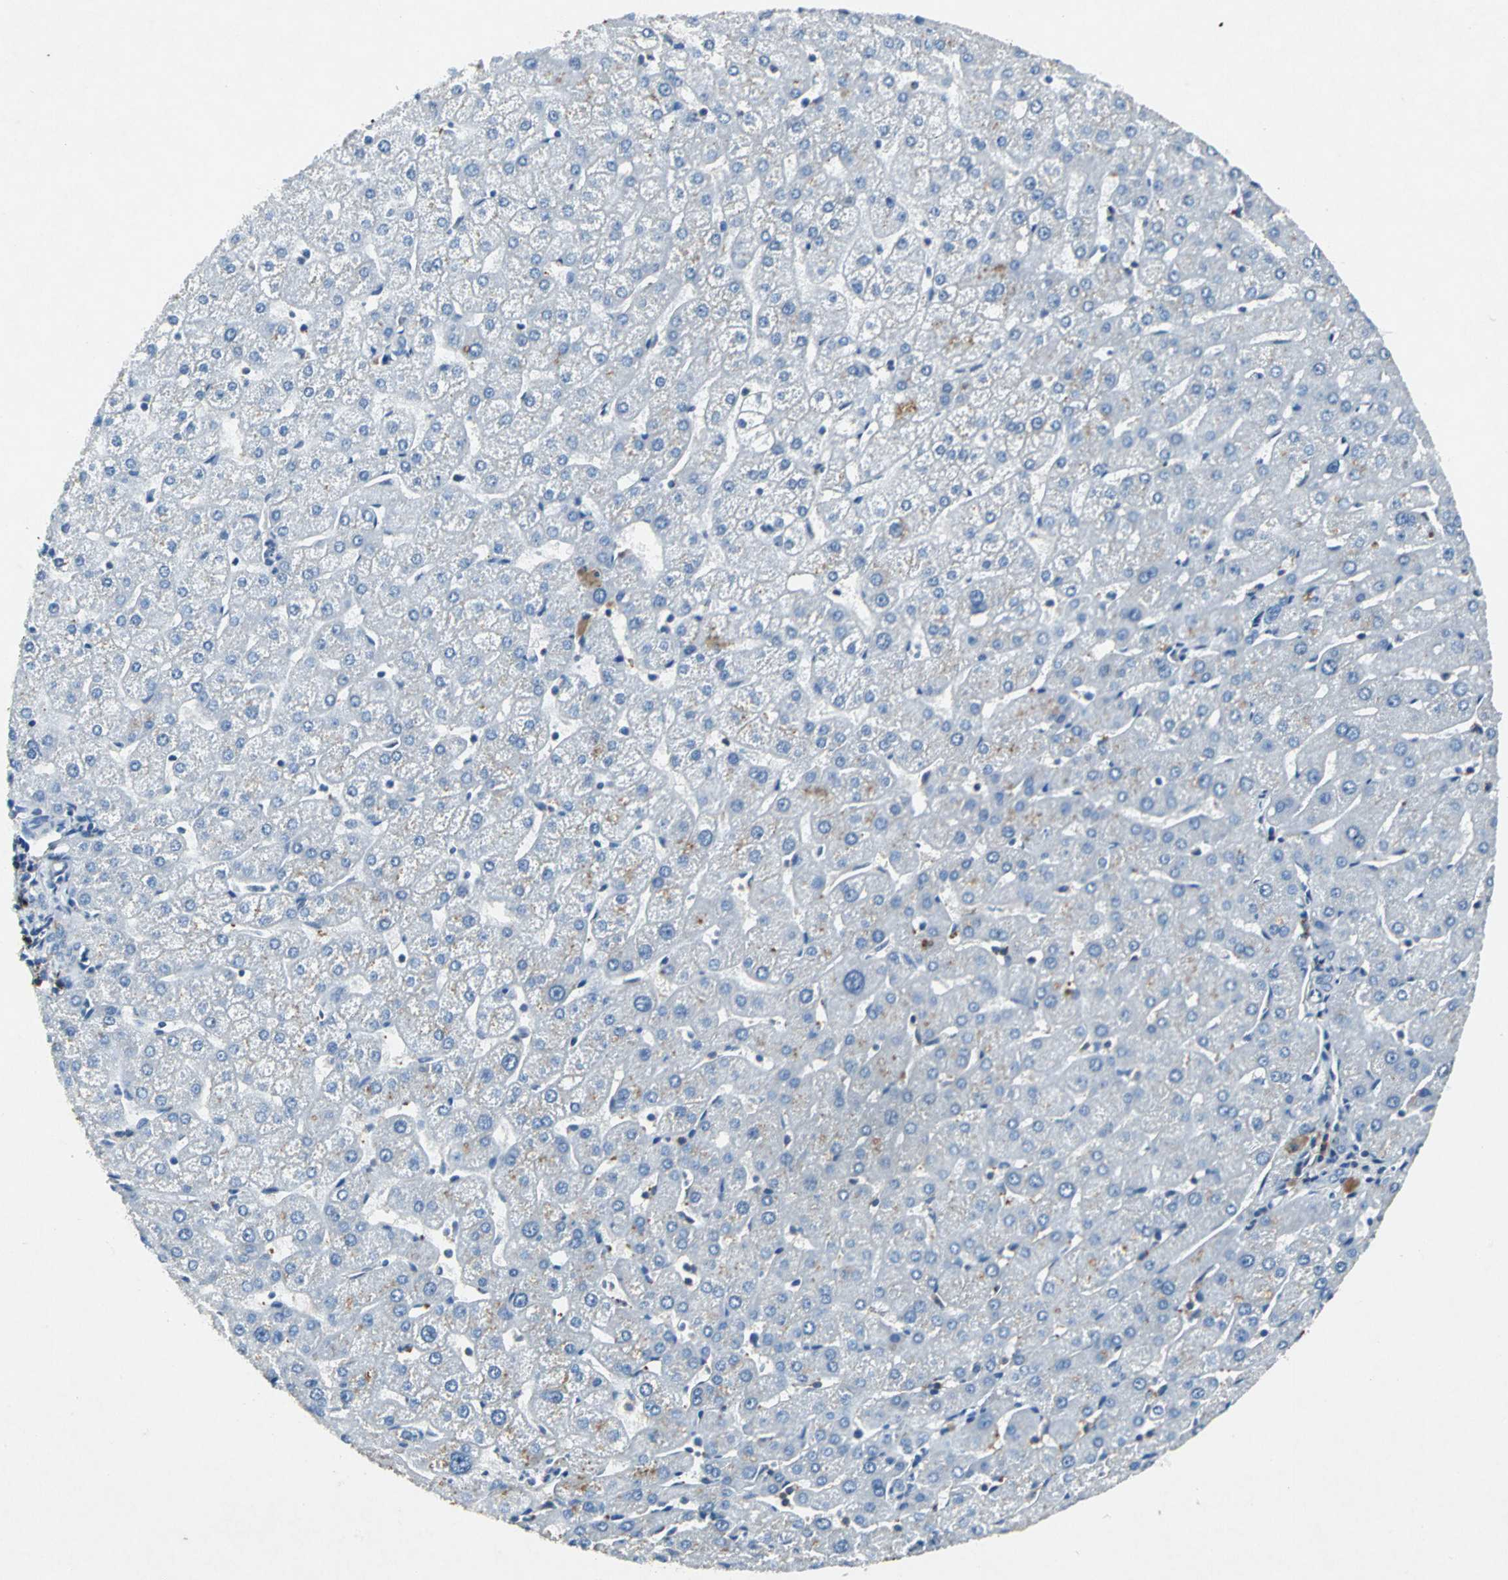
{"staining": {"intensity": "negative", "quantity": "none", "location": "none"}, "tissue": "liver", "cell_type": "Cholangiocytes", "image_type": "normal", "snomed": [{"axis": "morphology", "description": "Normal tissue, NOS"}, {"axis": "topography", "description": "Liver"}], "caption": "Cholangiocytes are negative for protein expression in normal human liver. (DAB immunohistochemistry (IHC) visualized using brightfield microscopy, high magnification).", "gene": "RPS13", "patient": {"sex": "male", "age": 67}}